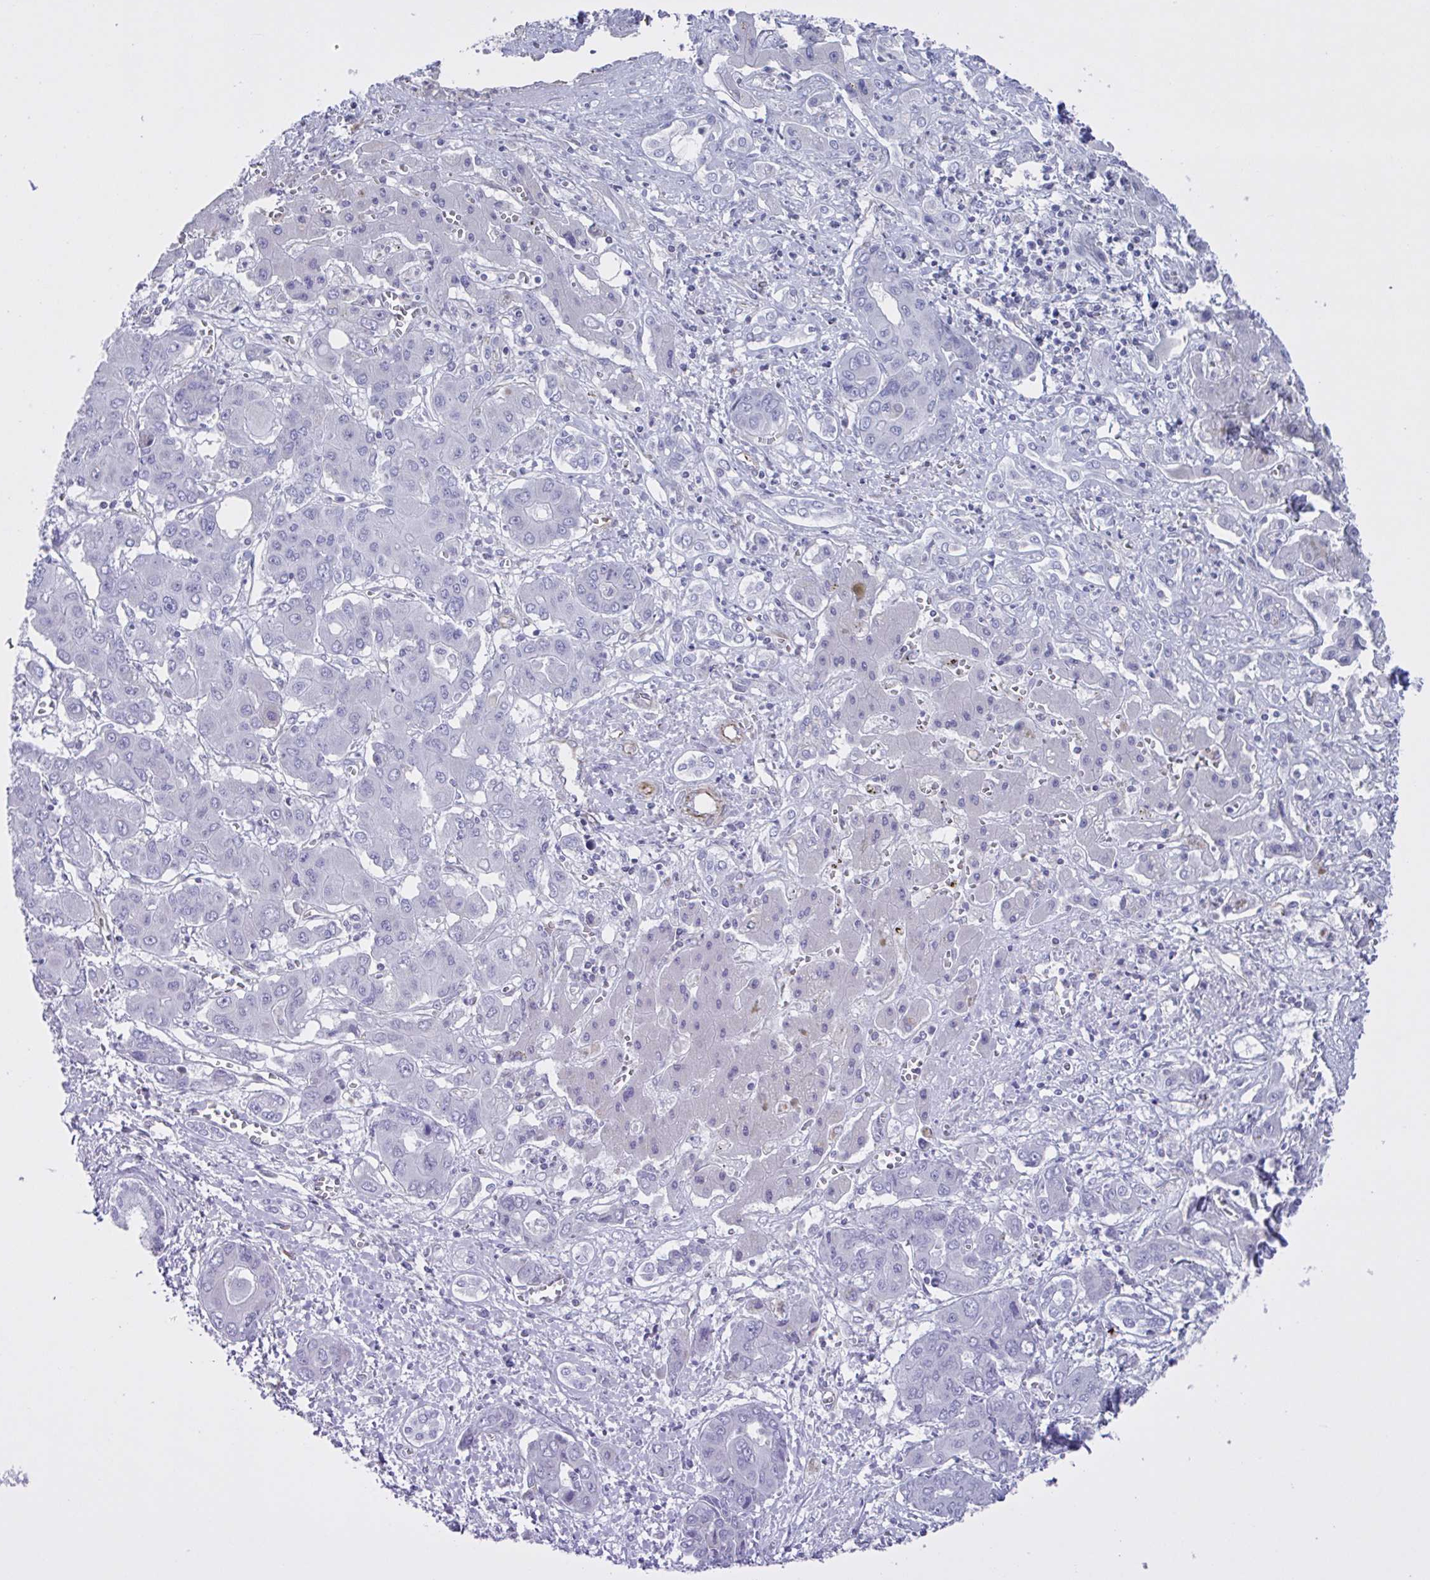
{"staining": {"intensity": "negative", "quantity": "none", "location": "none"}, "tissue": "liver cancer", "cell_type": "Tumor cells", "image_type": "cancer", "snomed": [{"axis": "morphology", "description": "Cholangiocarcinoma"}, {"axis": "topography", "description": "Liver"}], "caption": "Liver cancer was stained to show a protein in brown. There is no significant expression in tumor cells.", "gene": "TMEM86B", "patient": {"sex": "male", "age": 67}}